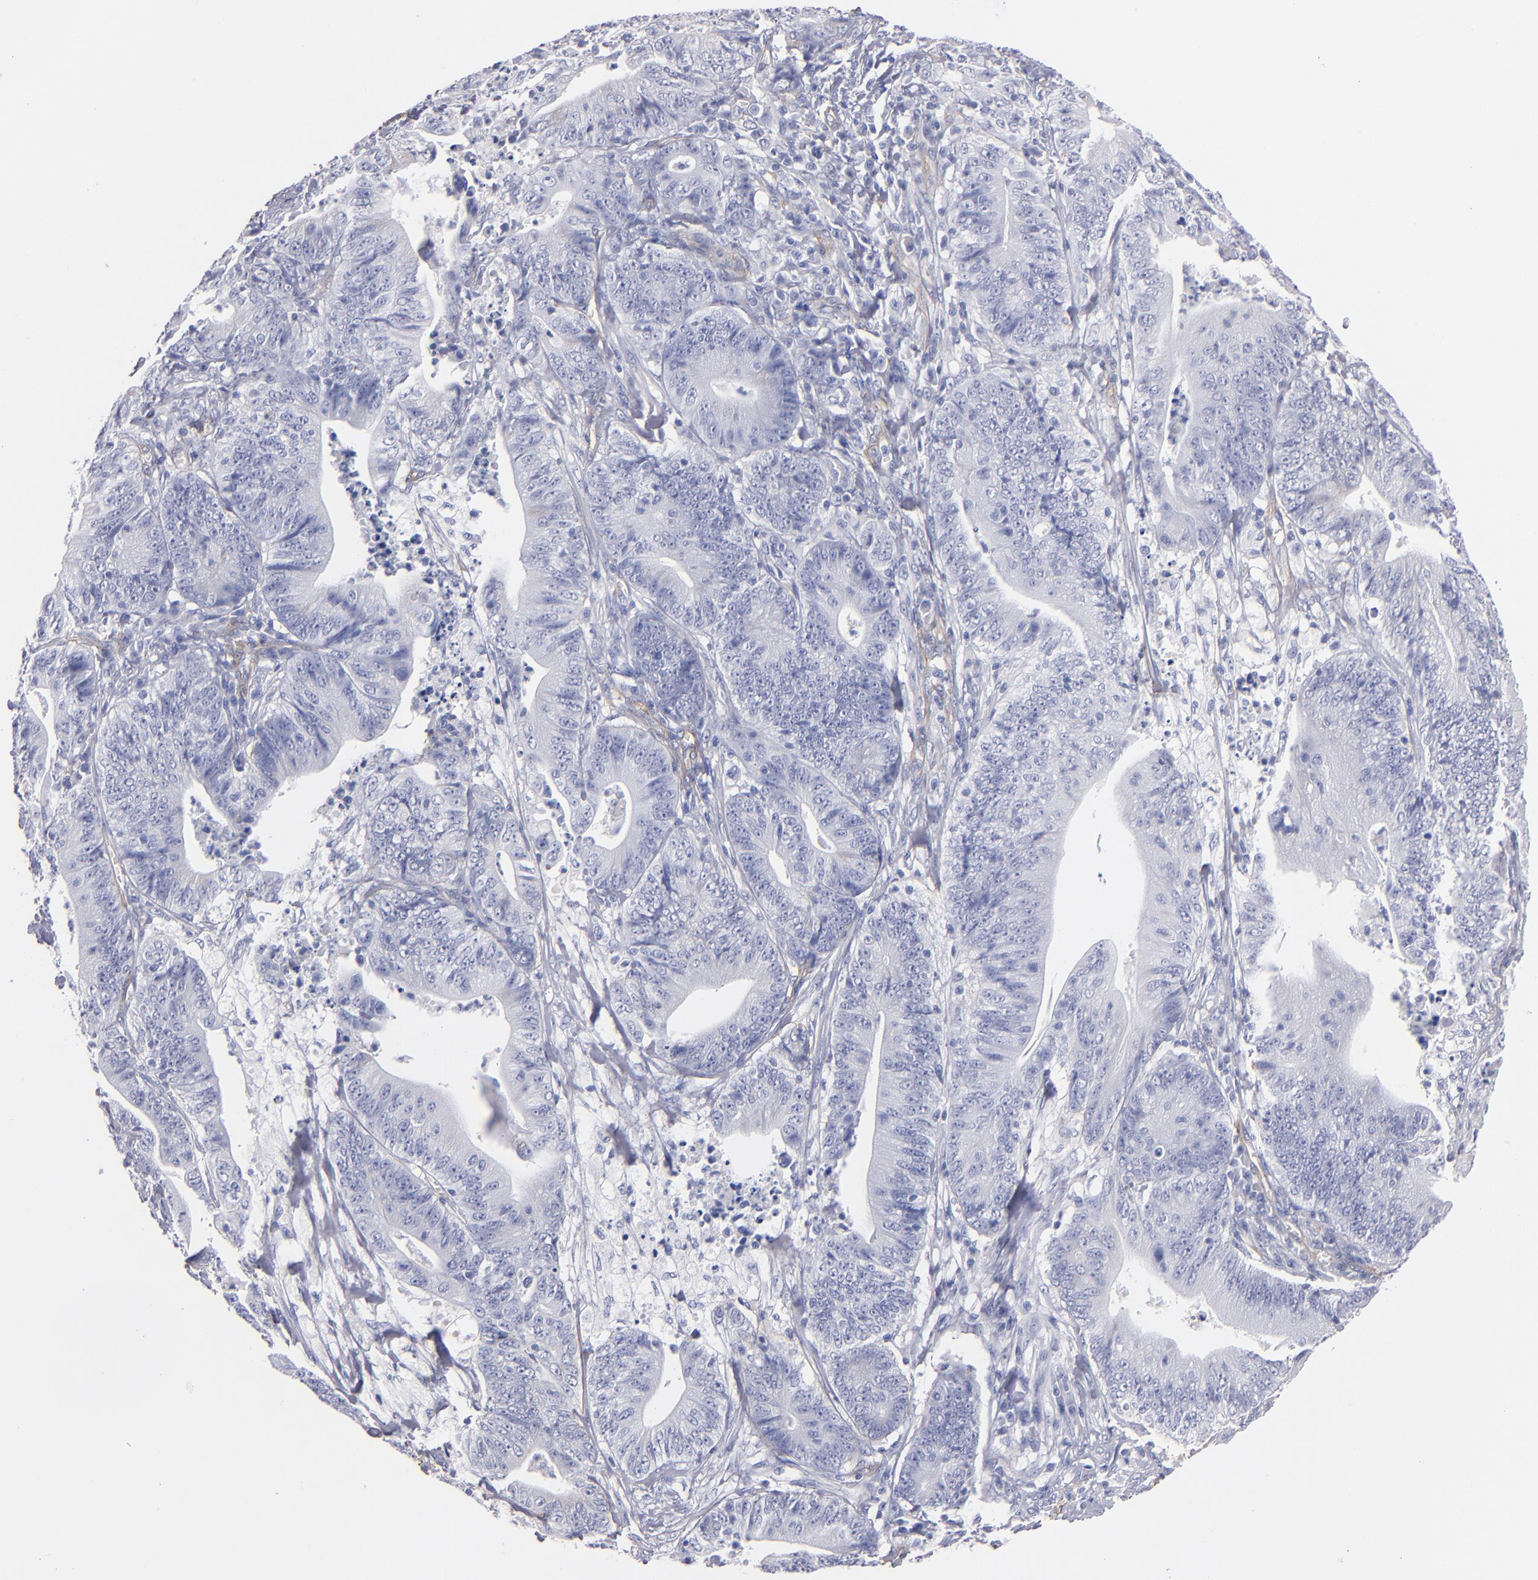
{"staining": {"intensity": "negative", "quantity": "none", "location": "none"}, "tissue": "stomach cancer", "cell_type": "Tumor cells", "image_type": "cancer", "snomed": [{"axis": "morphology", "description": "Adenocarcinoma, NOS"}, {"axis": "topography", "description": "Stomach, lower"}], "caption": "There is no significant staining in tumor cells of stomach cancer.", "gene": "LAMC1", "patient": {"sex": "female", "age": 86}}